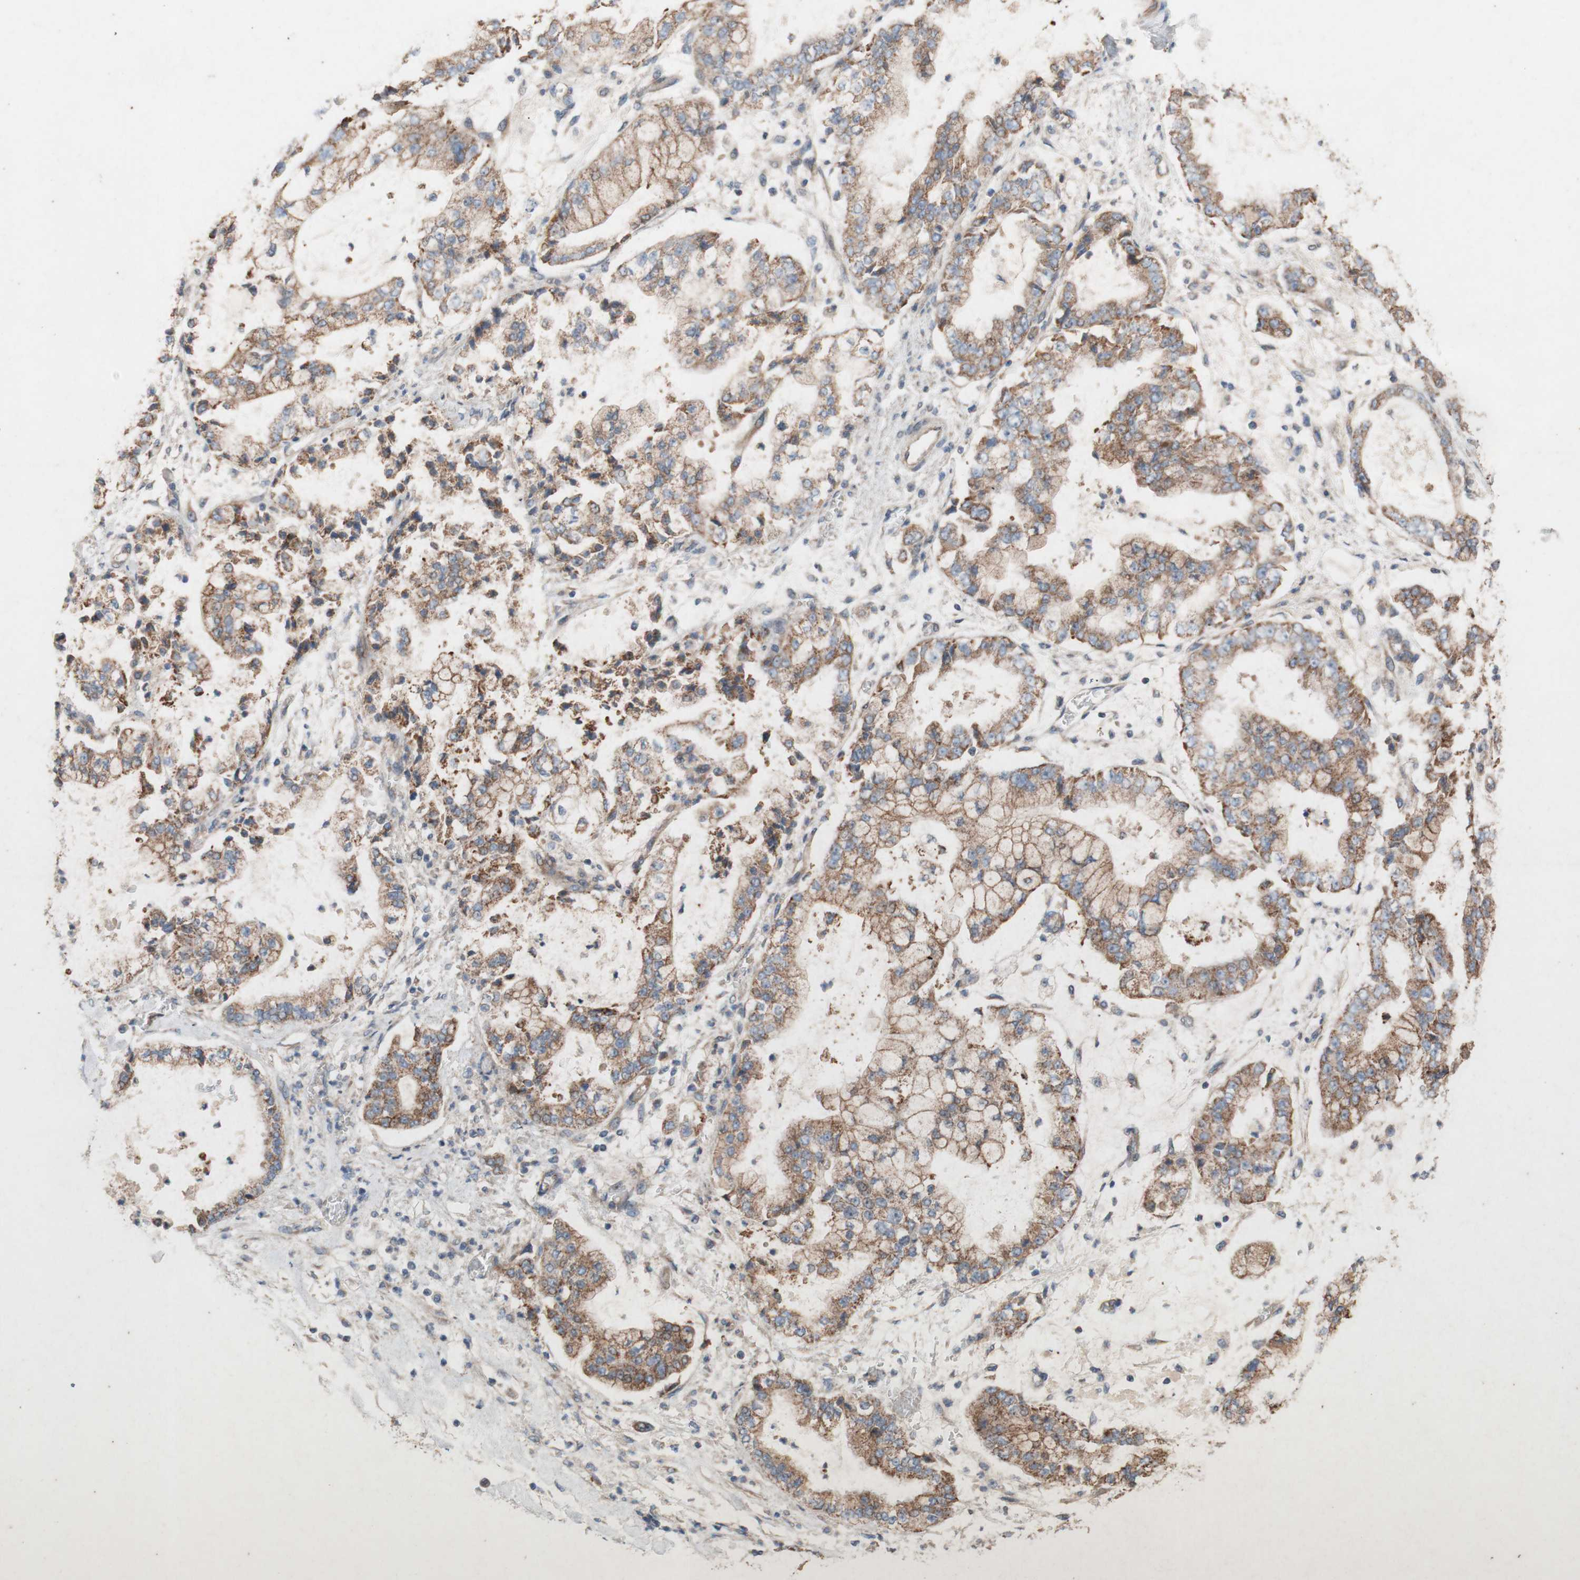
{"staining": {"intensity": "moderate", "quantity": ">75%", "location": "cytoplasmic/membranous"}, "tissue": "stomach cancer", "cell_type": "Tumor cells", "image_type": "cancer", "snomed": [{"axis": "morphology", "description": "Adenocarcinoma, NOS"}, {"axis": "topography", "description": "Stomach"}], "caption": "About >75% of tumor cells in adenocarcinoma (stomach) reveal moderate cytoplasmic/membranous protein expression as visualized by brown immunohistochemical staining.", "gene": "TST", "patient": {"sex": "male", "age": 76}}